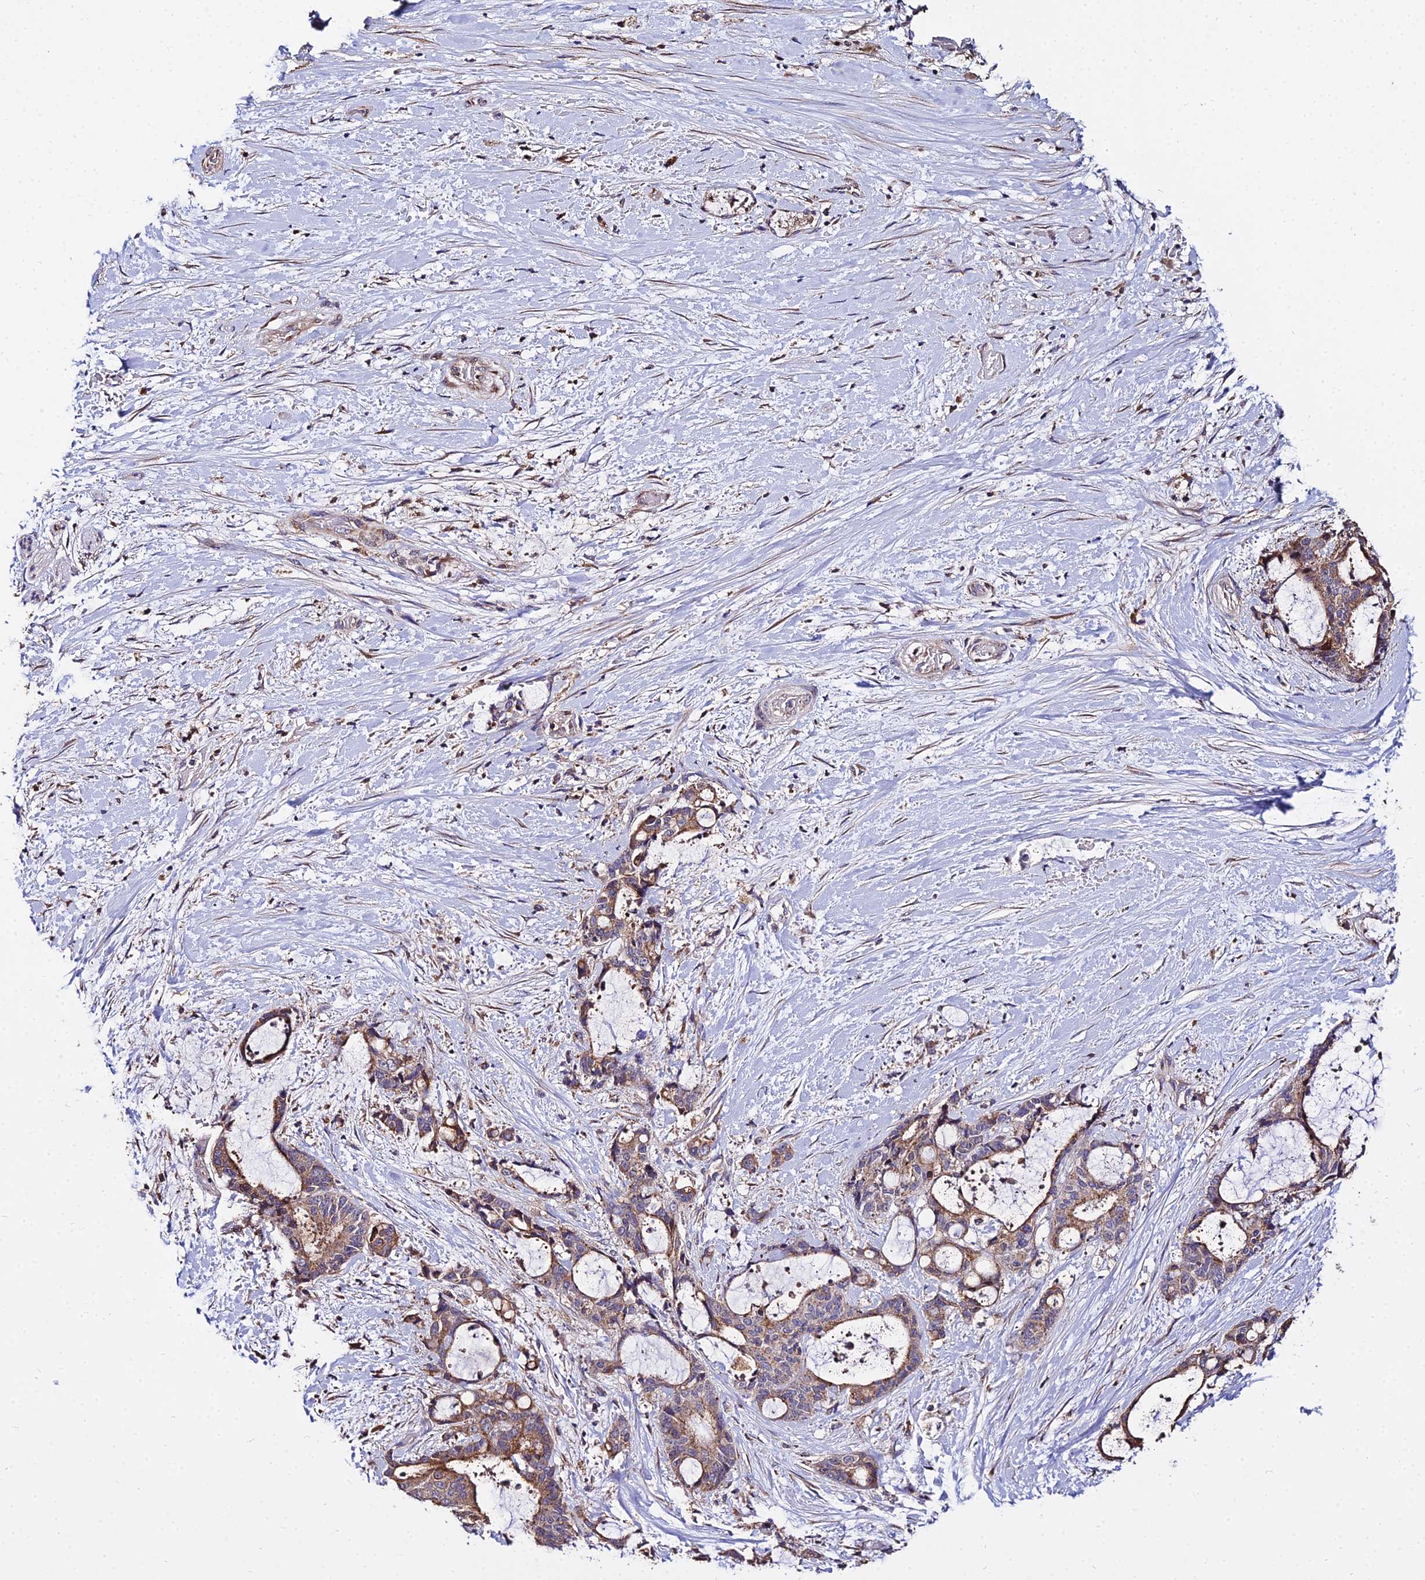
{"staining": {"intensity": "moderate", "quantity": ">75%", "location": "cytoplasmic/membranous"}, "tissue": "liver cancer", "cell_type": "Tumor cells", "image_type": "cancer", "snomed": [{"axis": "morphology", "description": "Normal tissue, NOS"}, {"axis": "morphology", "description": "Cholangiocarcinoma"}, {"axis": "topography", "description": "Liver"}, {"axis": "topography", "description": "Peripheral nerve tissue"}], "caption": "Protein staining shows moderate cytoplasmic/membranous staining in about >75% of tumor cells in liver cancer. (DAB (3,3'-diaminobenzidine) IHC with brightfield microscopy, high magnification).", "gene": "PEX19", "patient": {"sex": "female", "age": 73}}